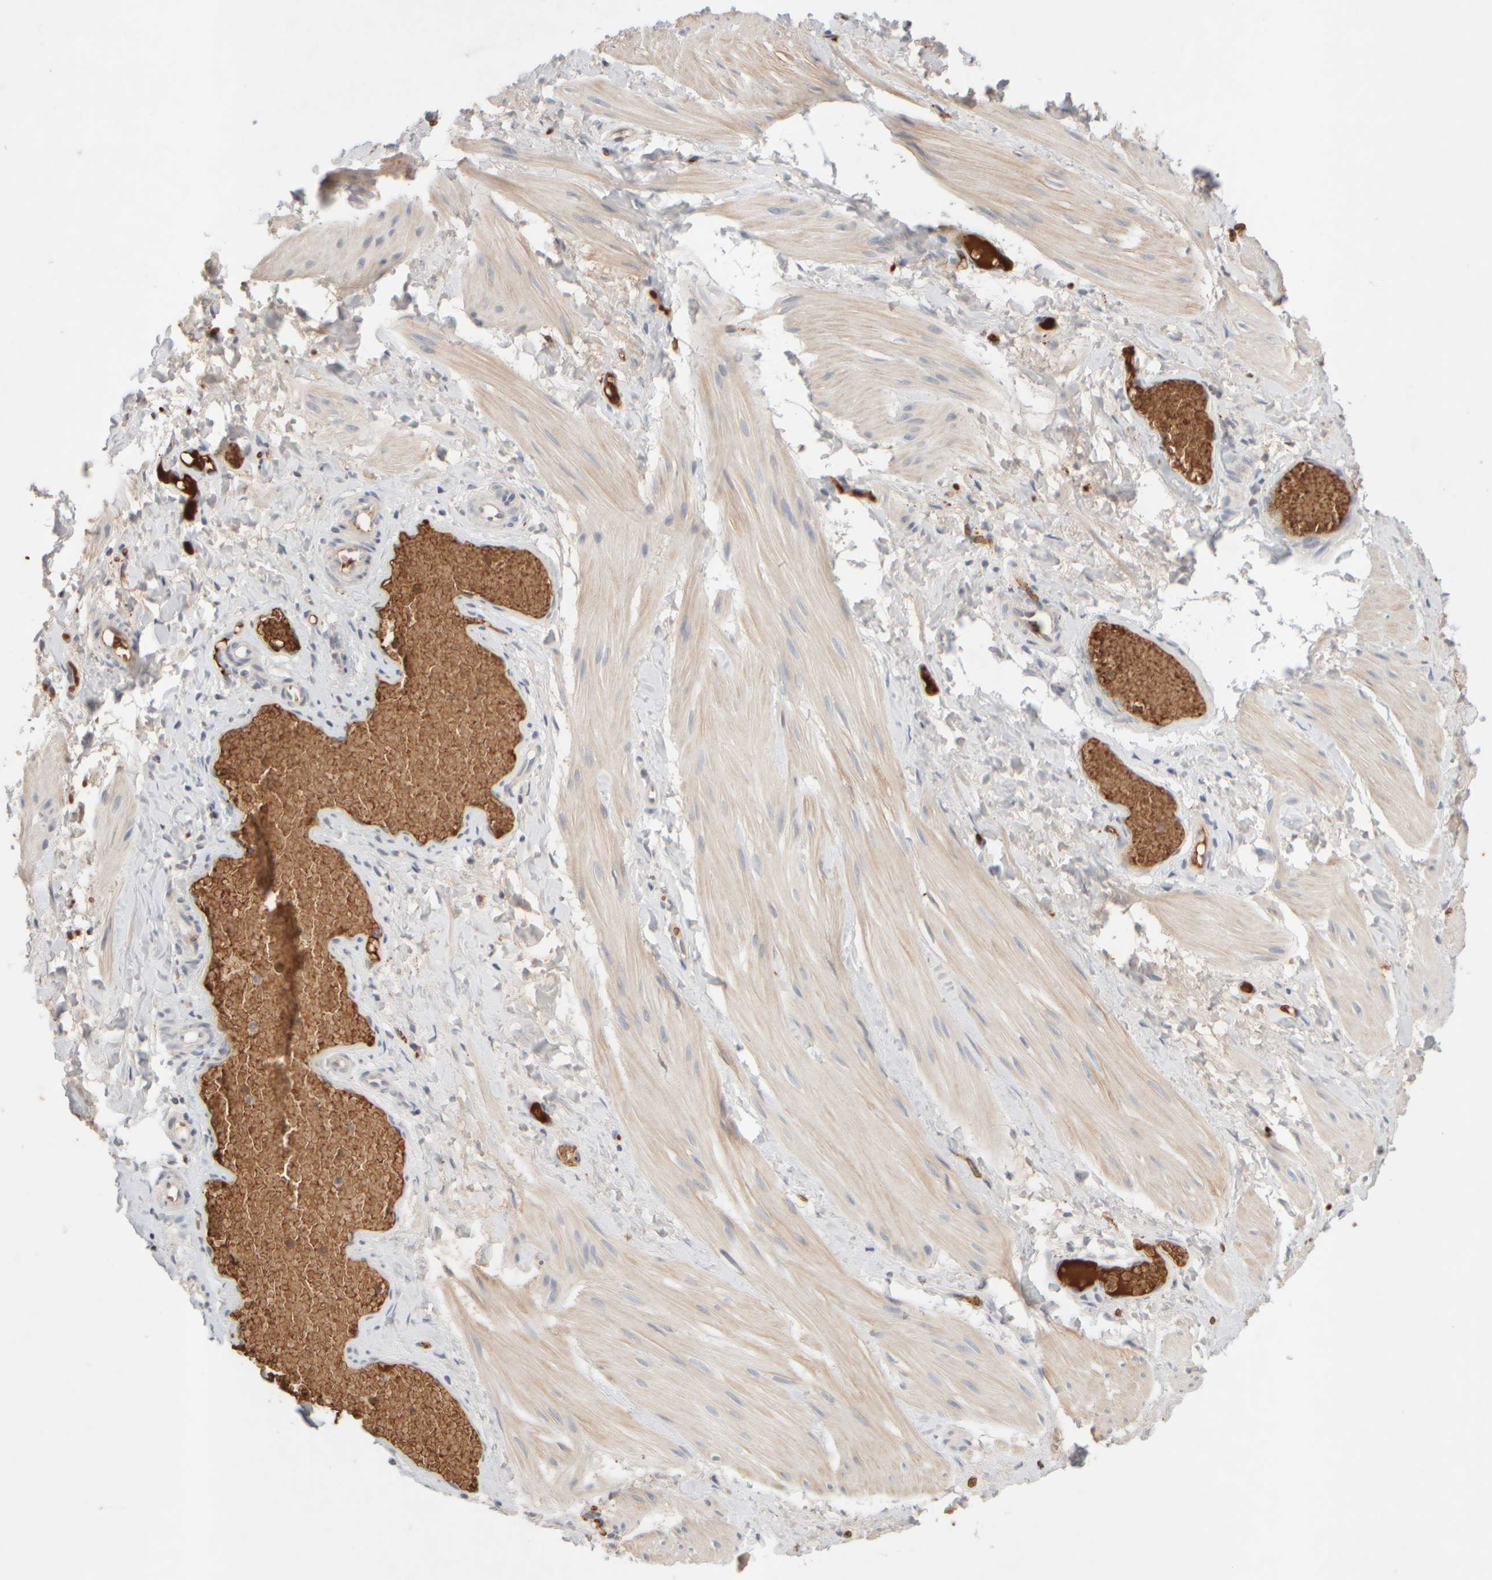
{"staining": {"intensity": "negative", "quantity": "none", "location": "none"}, "tissue": "smooth muscle", "cell_type": "Smooth muscle cells", "image_type": "normal", "snomed": [{"axis": "morphology", "description": "Normal tissue, NOS"}, {"axis": "topography", "description": "Smooth muscle"}], "caption": "The micrograph reveals no staining of smooth muscle cells in benign smooth muscle.", "gene": "MST1", "patient": {"sex": "male", "age": 16}}